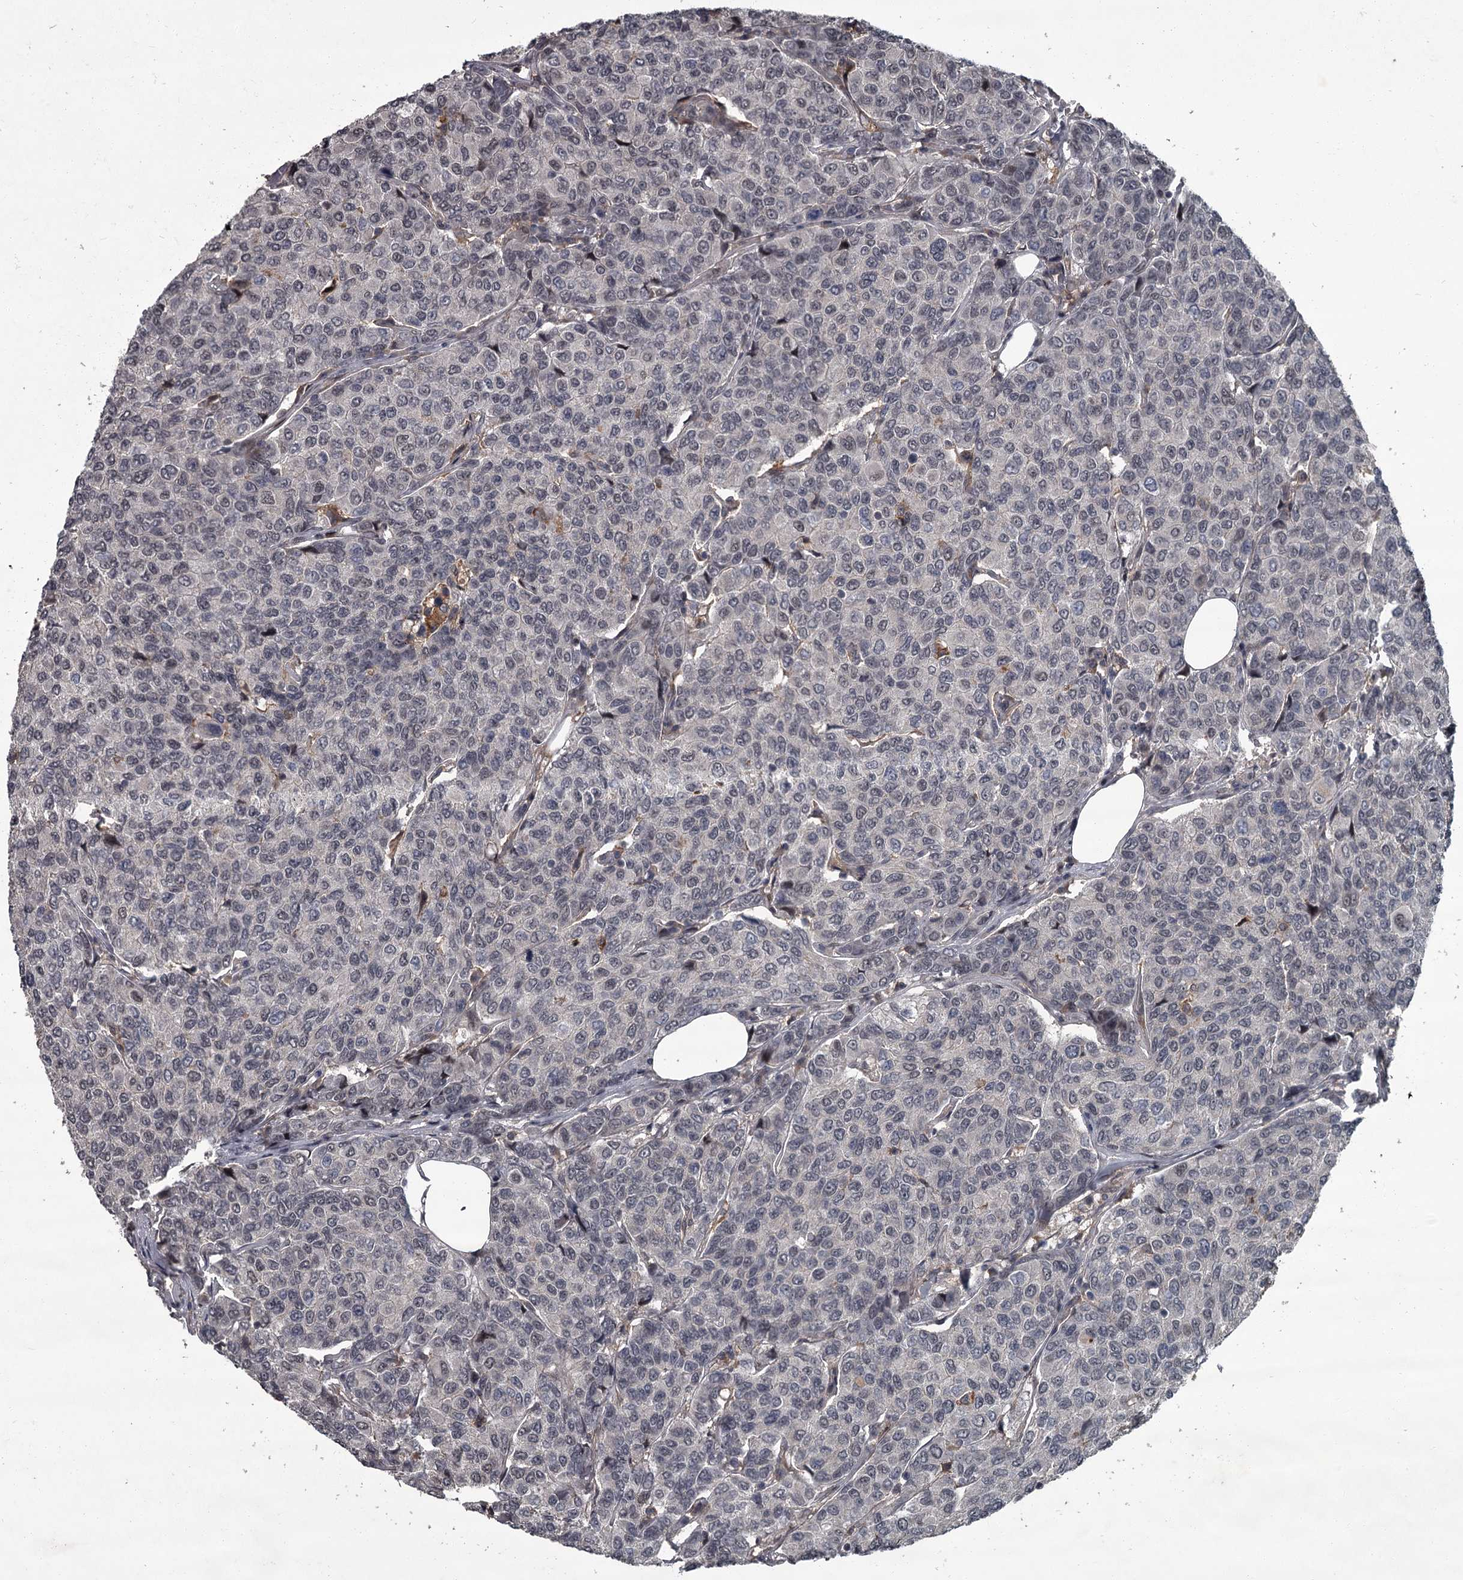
{"staining": {"intensity": "negative", "quantity": "none", "location": "none"}, "tissue": "breast cancer", "cell_type": "Tumor cells", "image_type": "cancer", "snomed": [{"axis": "morphology", "description": "Duct carcinoma"}, {"axis": "topography", "description": "Breast"}], "caption": "Immunohistochemistry histopathology image of breast cancer (invasive ductal carcinoma) stained for a protein (brown), which shows no staining in tumor cells. (DAB (3,3'-diaminobenzidine) IHC with hematoxylin counter stain).", "gene": "FLVCR2", "patient": {"sex": "female", "age": 55}}